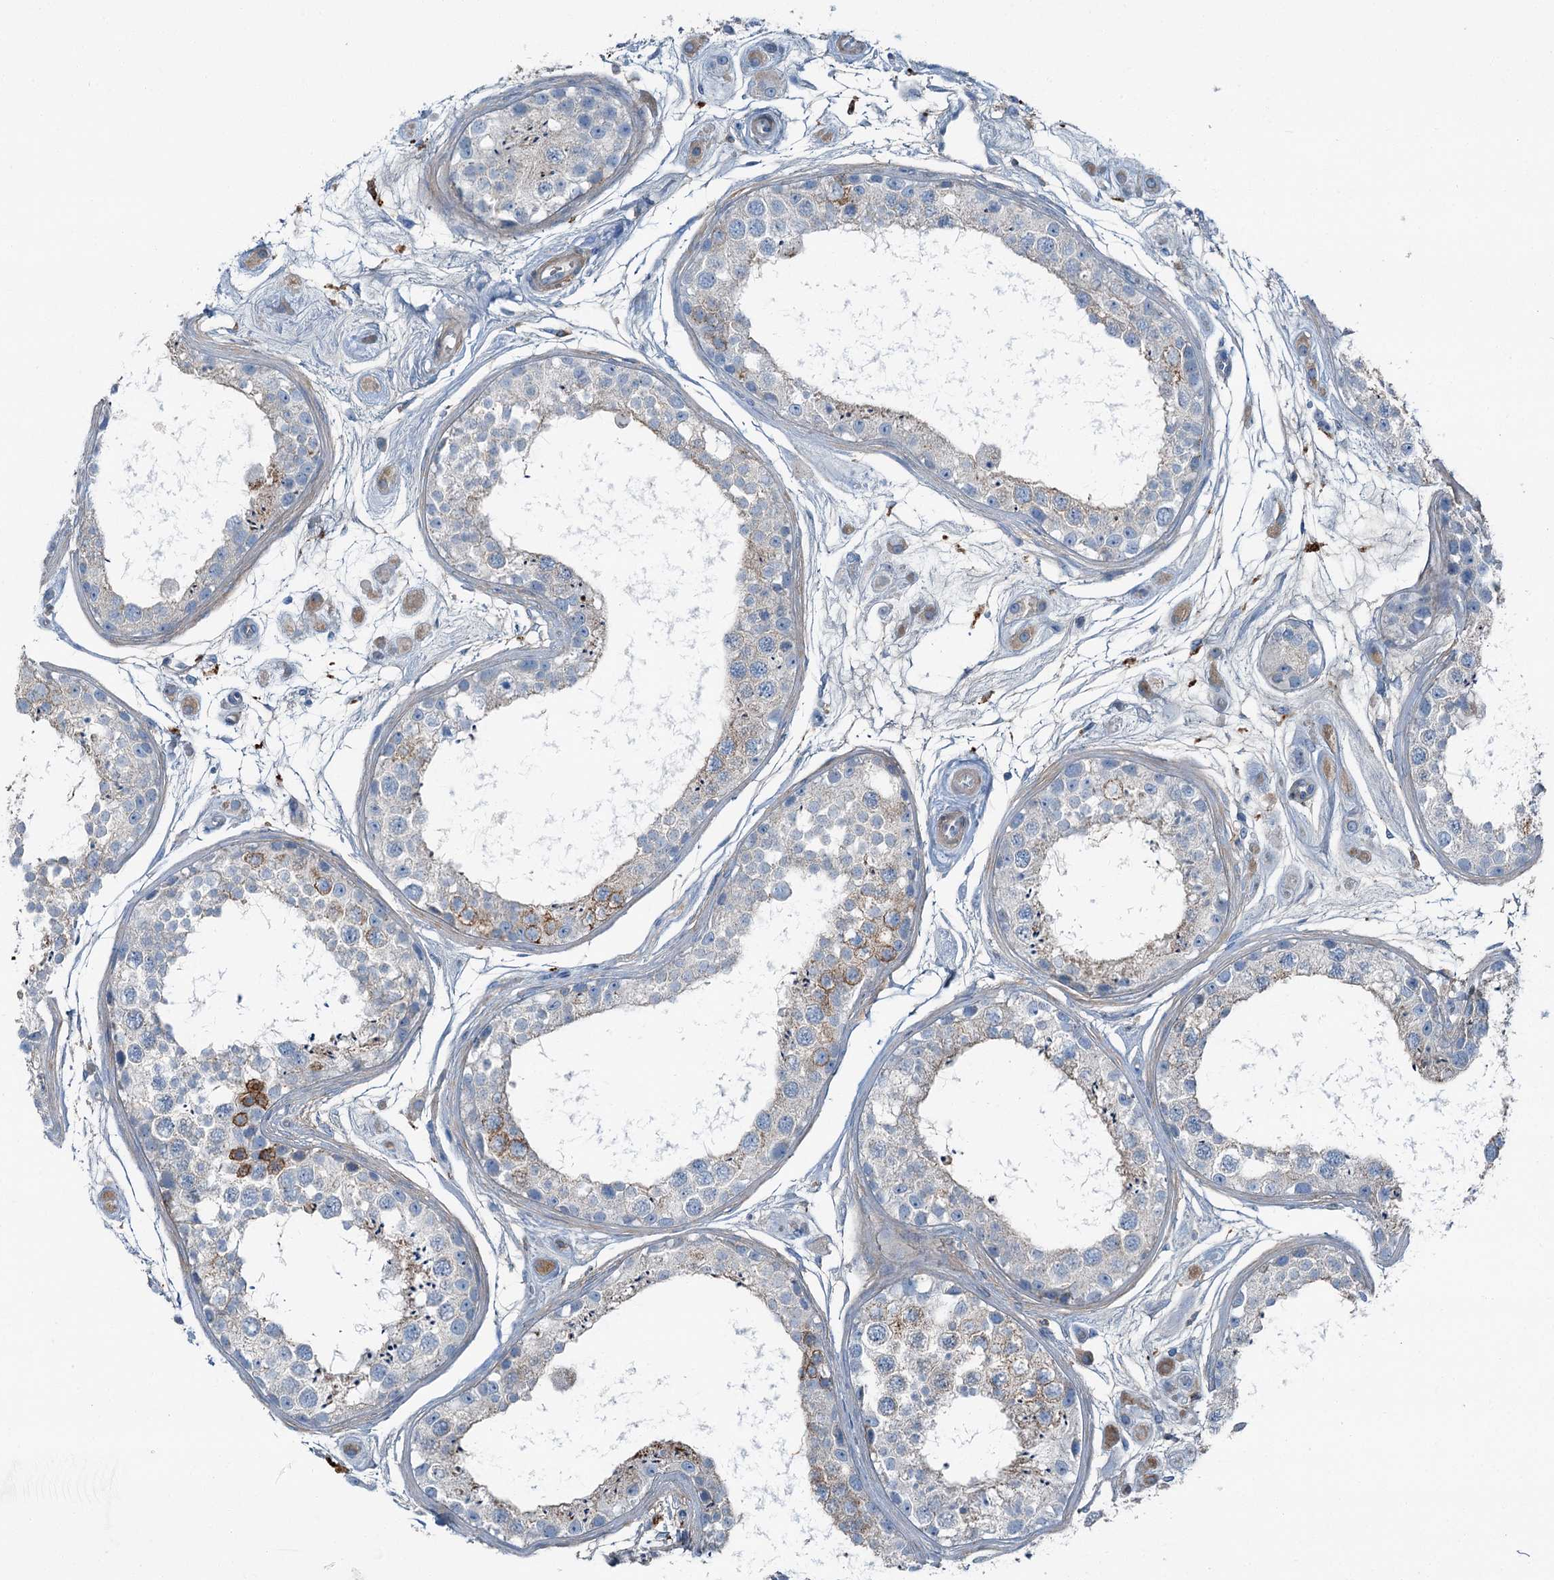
{"staining": {"intensity": "strong", "quantity": "25%-75%", "location": "cytoplasmic/membranous"}, "tissue": "testis", "cell_type": "Cells in seminiferous ducts", "image_type": "normal", "snomed": [{"axis": "morphology", "description": "Normal tissue, NOS"}, {"axis": "topography", "description": "Testis"}], "caption": "Strong cytoplasmic/membranous staining for a protein is present in about 25%-75% of cells in seminiferous ducts of unremarkable testis using immunohistochemistry (IHC).", "gene": "AXL", "patient": {"sex": "male", "age": 25}}